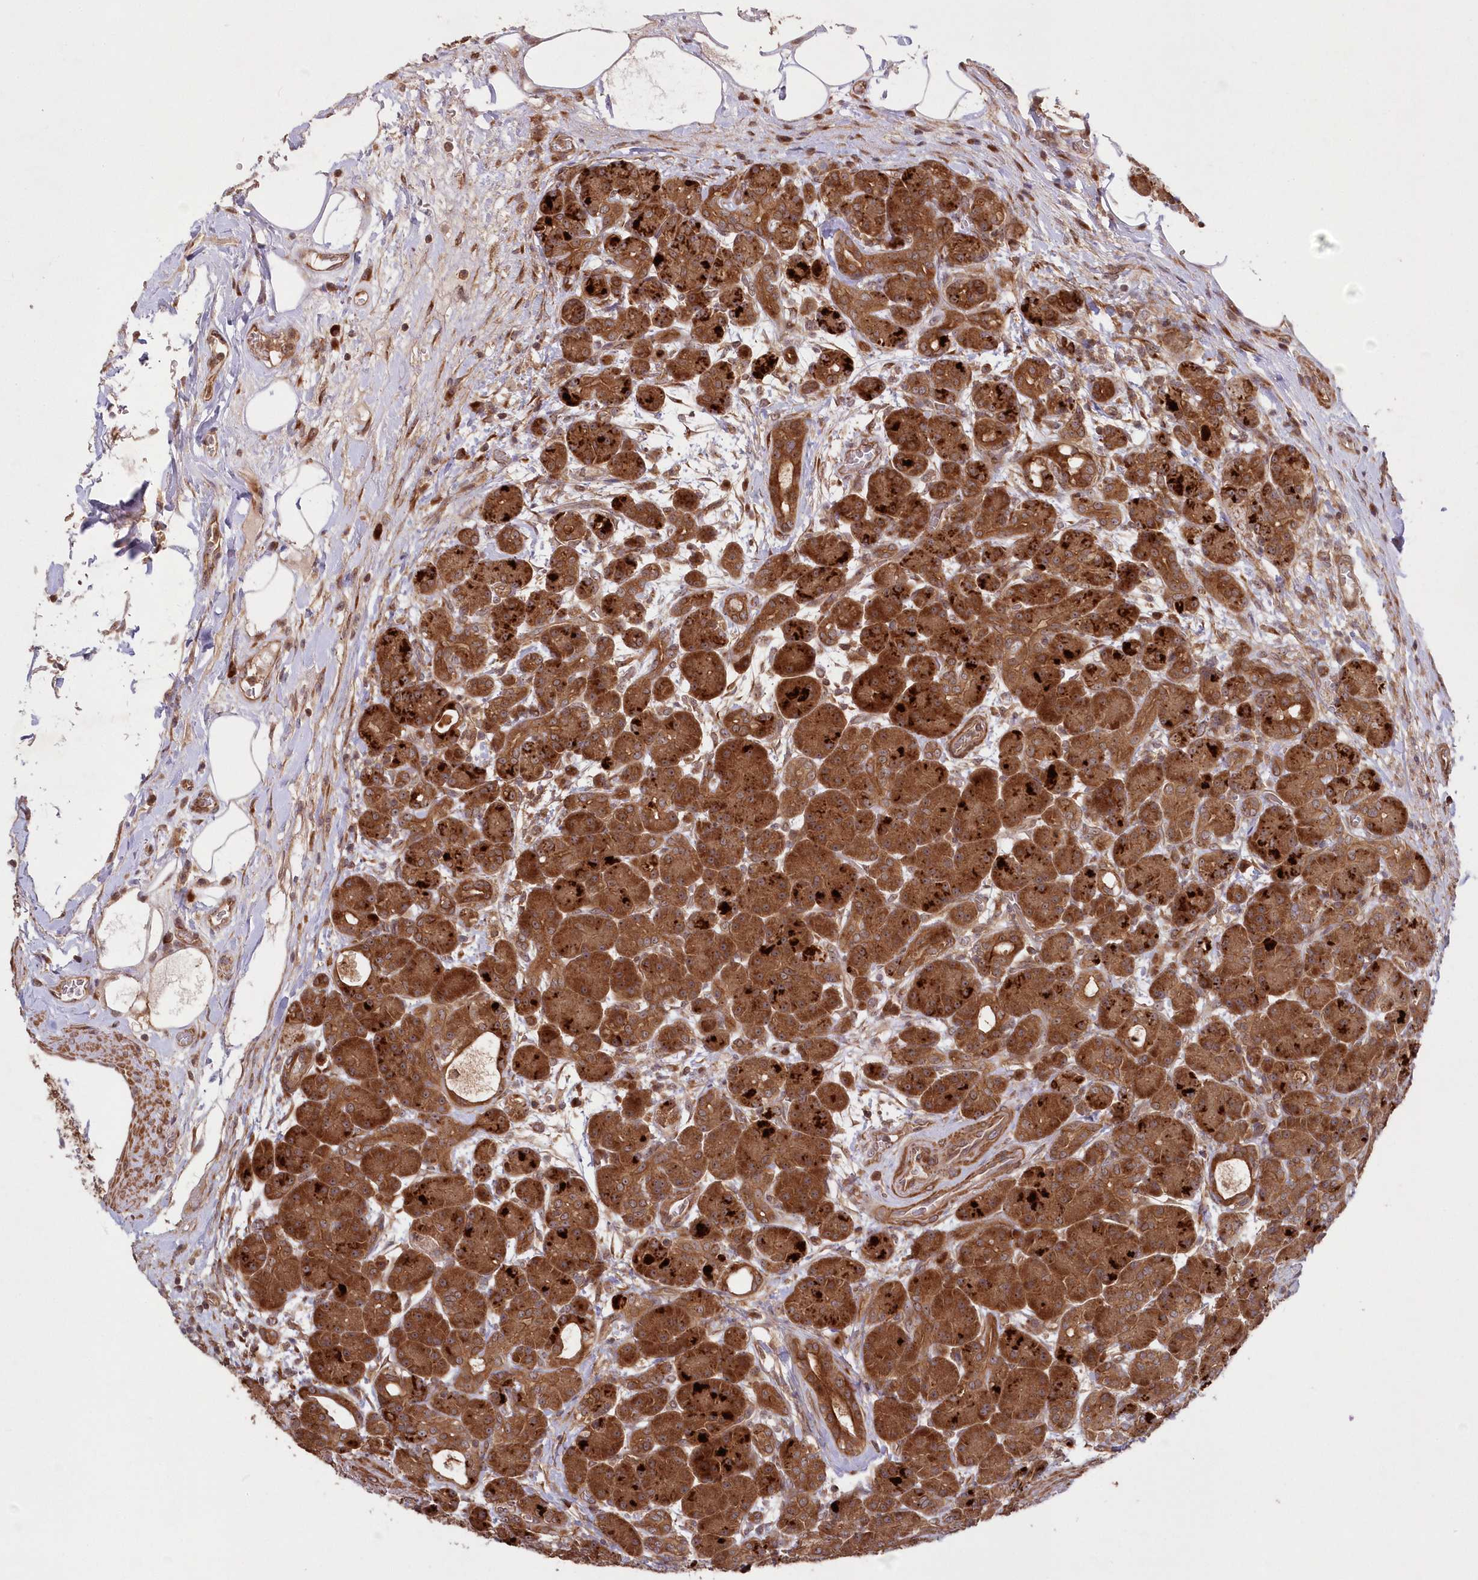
{"staining": {"intensity": "strong", "quantity": ">75%", "location": "cytoplasmic/membranous"}, "tissue": "pancreas", "cell_type": "Exocrine glandular cells", "image_type": "normal", "snomed": [{"axis": "morphology", "description": "Normal tissue, NOS"}, {"axis": "topography", "description": "Pancreas"}], "caption": "Strong cytoplasmic/membranous protein staining is identified in about >75% of exocrine glandular cells in pancreas. (DAB (3,3'-diaminobenzidine) = brown stain, brightfield microscopy at high magnification).", "gene": "TBCA", "patient": {"sex": "male", "age": 63}}